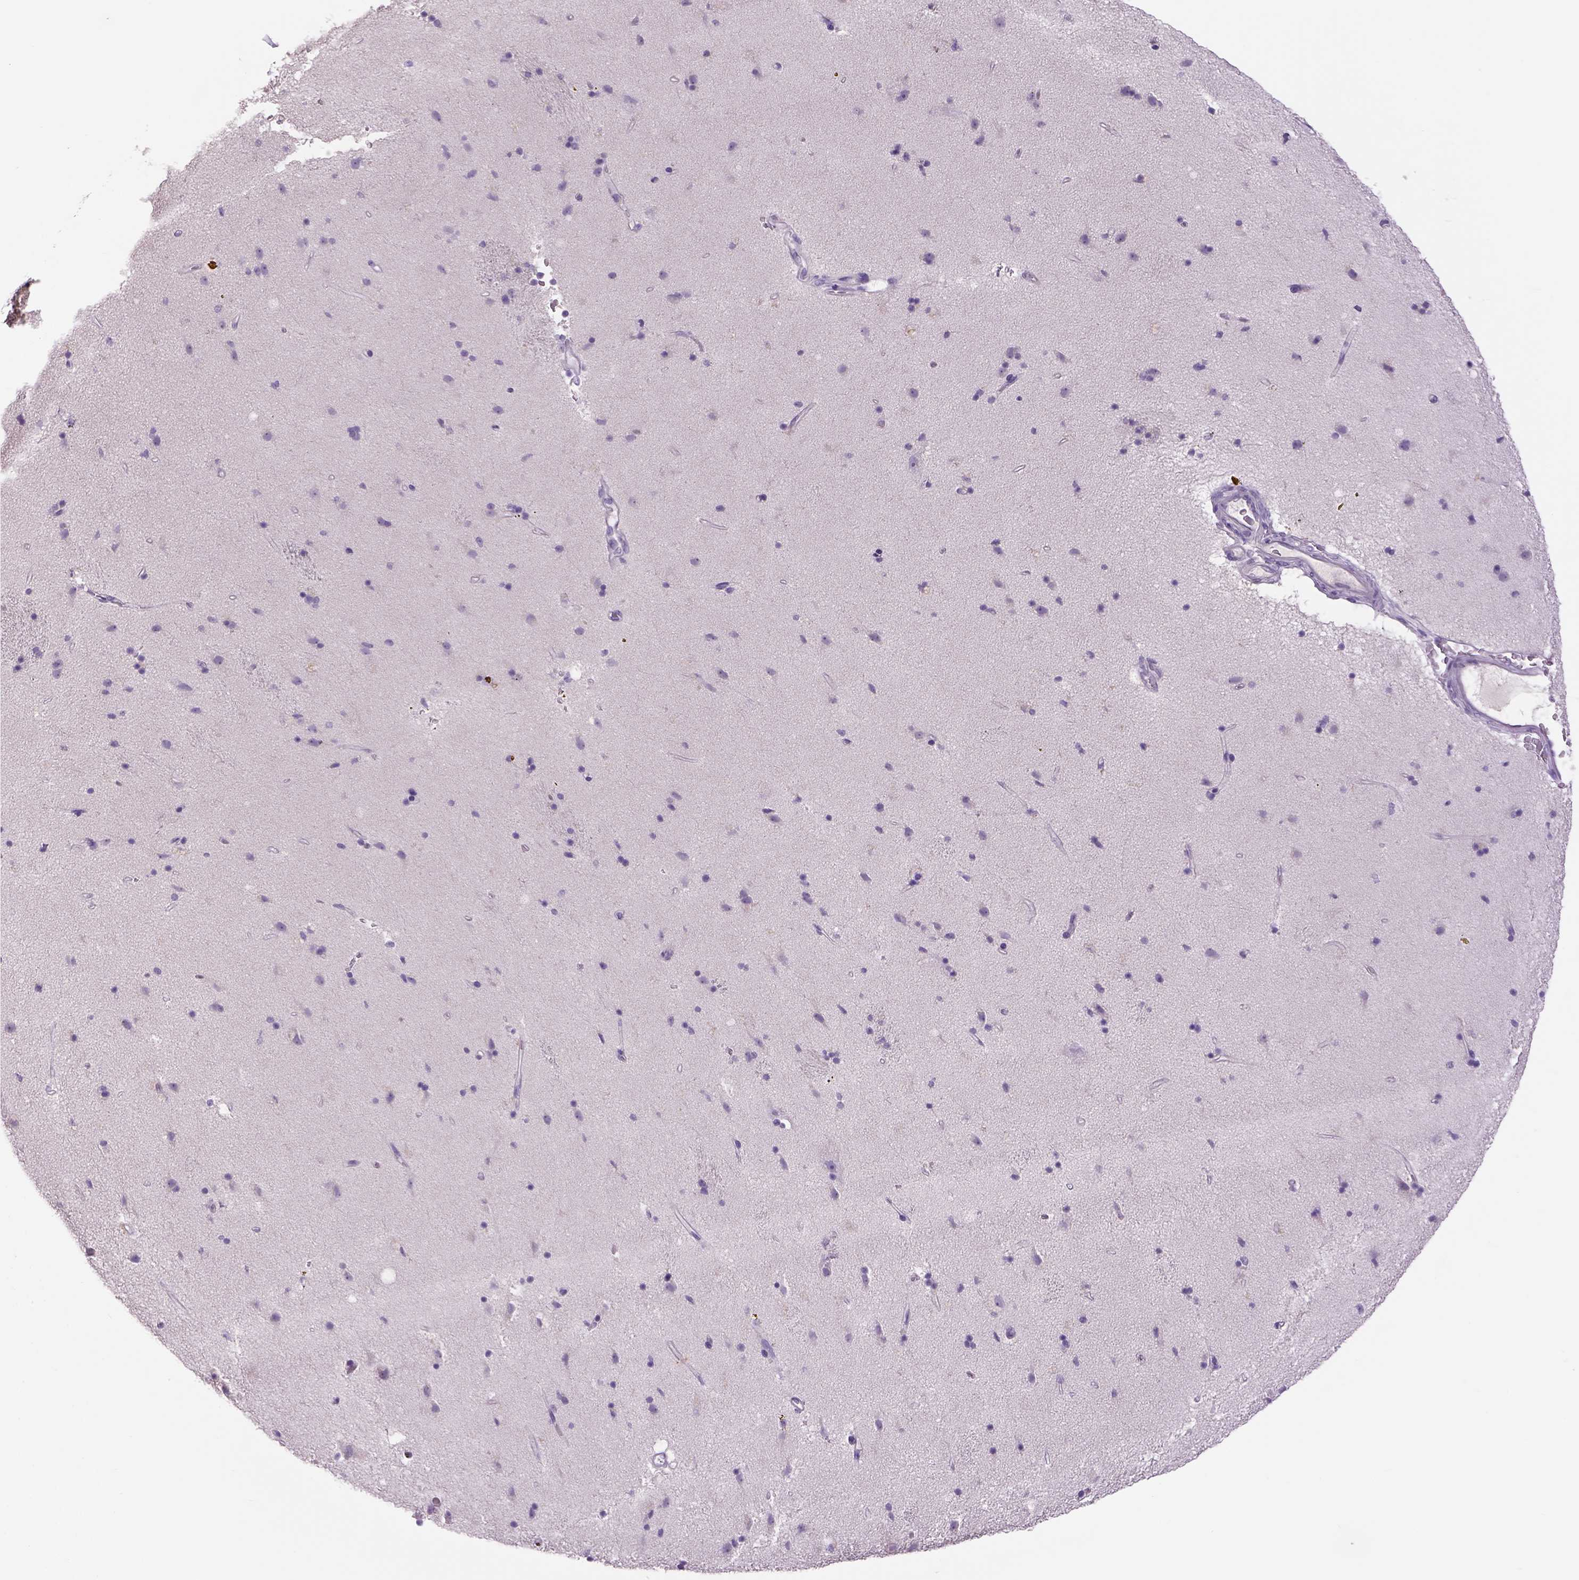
{"staining": {"intensity": "negative", "quantity": "none", "location": "none"}, "tissue": "caudate", "cell_type": "Glial cells", "image_type": "normal", "snomed": [{"axis": "morphology", "description": "Normal tissue, NOS"}, {"axis": "topography", "description": "Lateral ventricle wall"}], "caption": "Image shows no significant protein positivity in glial cells of unremarkable caudate.", "gene": "DBH", "patient": {"sex": "female", "age": 71}}